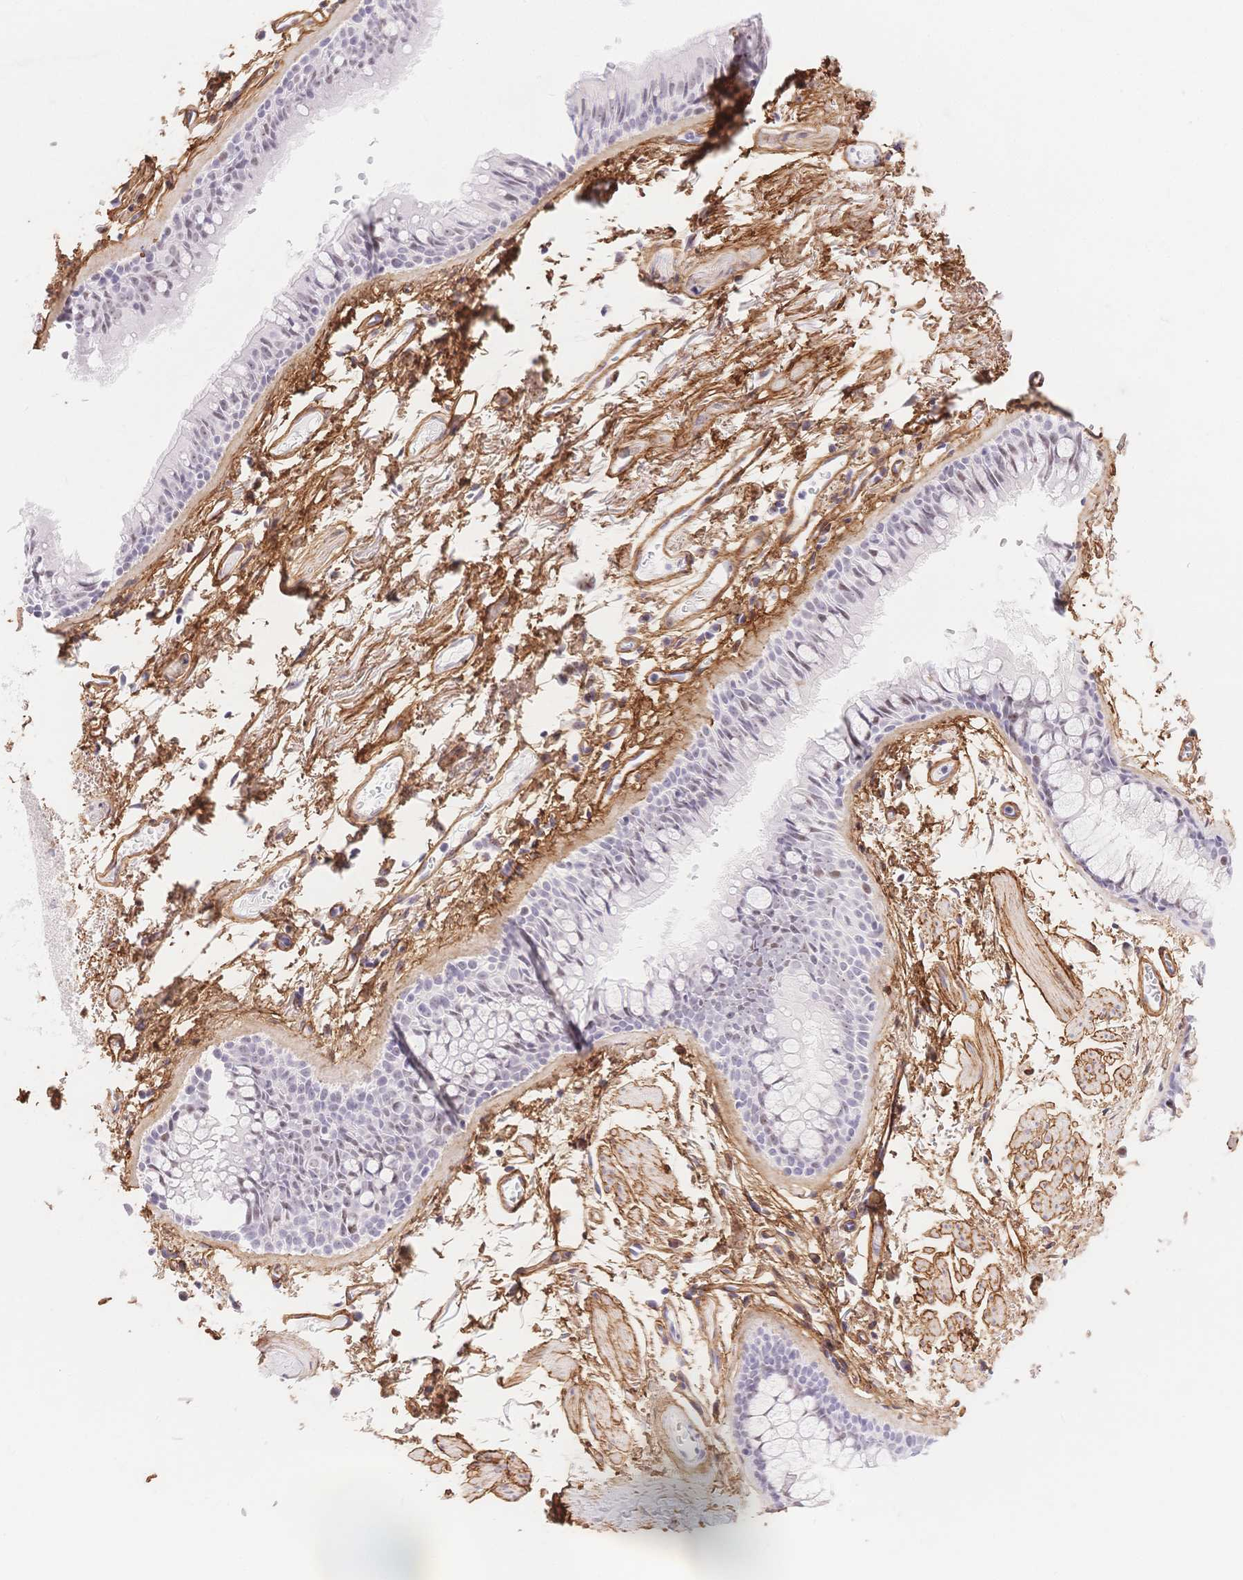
{"staining": {"intensity": "negative", "quantity": "none", "location": "none"}, "tissue": "adipose tissue", "cell_type": "Adipocytes", "image_type": "normal", "snomed": [{"axis": "morphology", "description": "Normal tissue, NOS"}, {"axis": "topography", "description": "Cartilage tissue"}, {"axis": "topography", "description": "Bronchus"}], "caption": "DAB immunohistochemical staining of benign human adipose tissue exhibits no significant expression in adipocytes.", "gene": "PDZD2", "patient": {"sex": "female", "age": 79}}